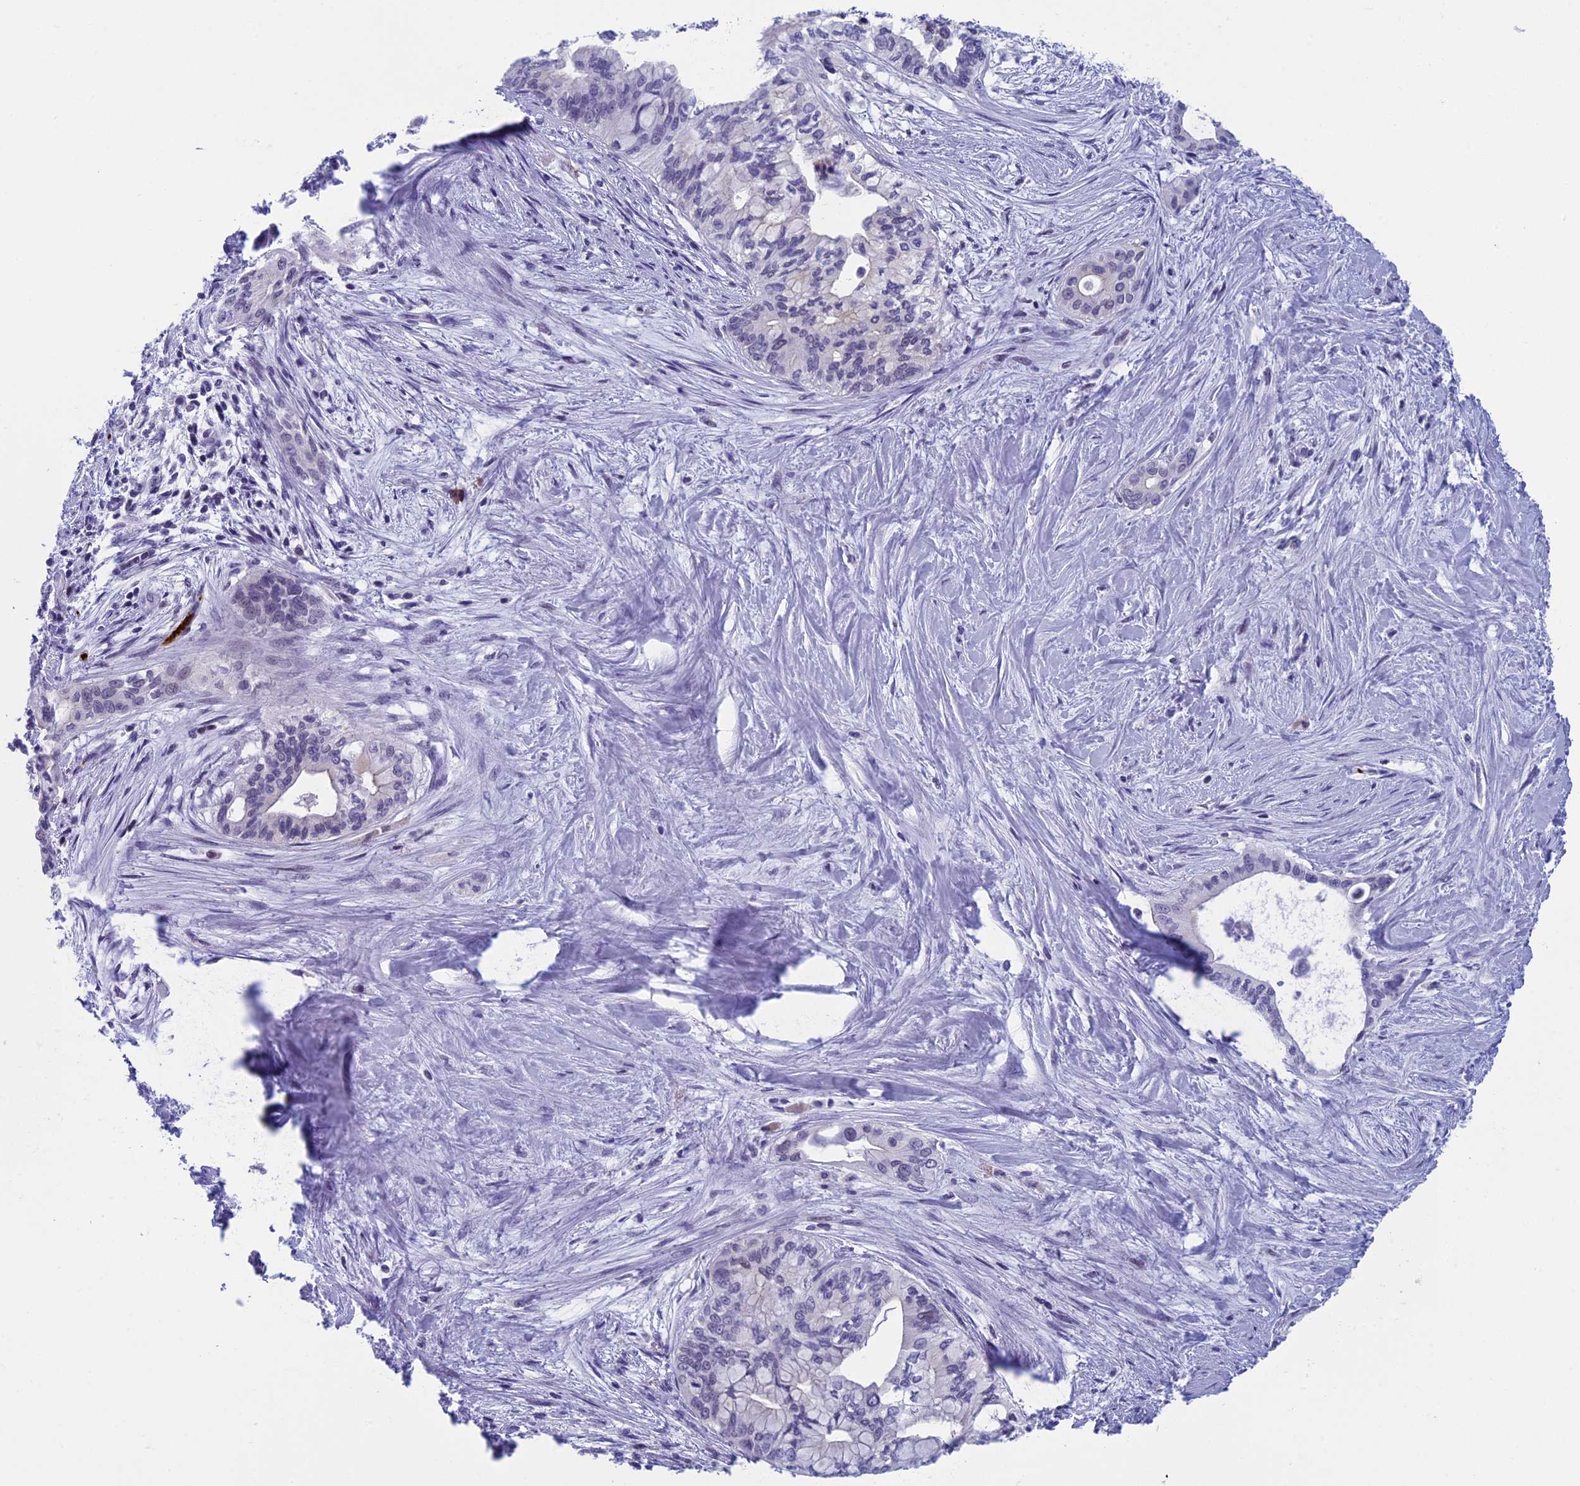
{"staining": {"intensity": "negative", "quantity": "none", "location": "none"}, "tissue": "pancreatic cancer", "cell_type": "Tumor cells", "image_type": "cancer", "snomed": [{"axis": "morphology", "description": "Adenocarcinoma, NOS"}, {"axis": "topography", "description": "Pancreas"}], "caption": "An IHC histopathology image of pancreatic cancer is shown. There is no staining in tumor cells of pancreatic cancer.", "gene": "AIFM2", "patient": {"sex": "male", "age": 46}}